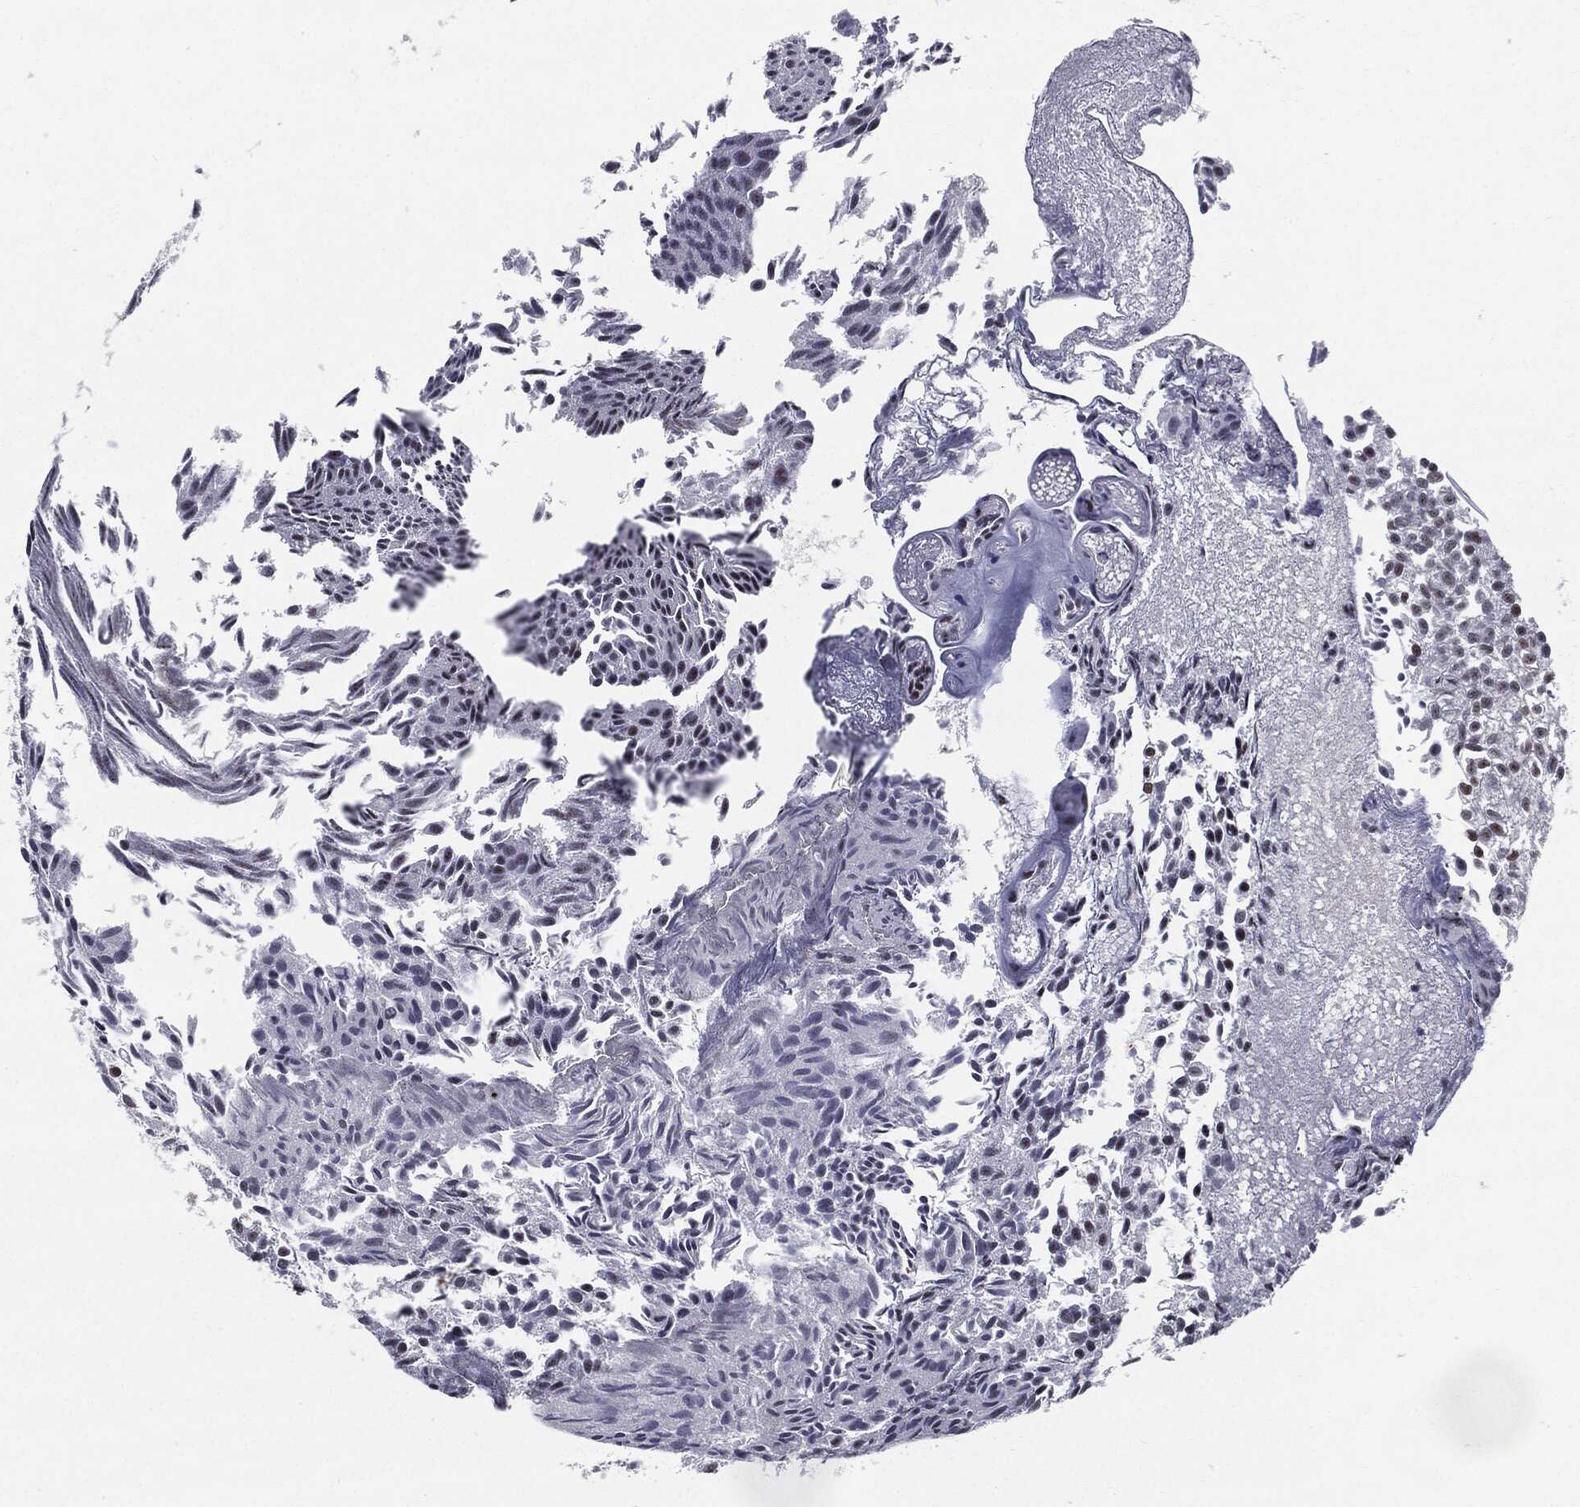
{"staining": {"intensity": "strong", "quantity": "<25%", "location": "nuclear"}, "tissue": "urothelial cancer", "cell_type": "Tumor cells", "image_type": "cancer", "snomed": [{"axis": "morphology", "description": "Urothelial carcinoma, Low grade"}, {"axis": "topography", "description": "Urinary bladder"}], "caption": "The photomicrograph displays staining of urothelial carcinoma (low-grade), revealing strong nuclear protein expression (brown color) within tumor cells.", "gene": "JUN", "patient": {"sex": "male", "age": 89}}